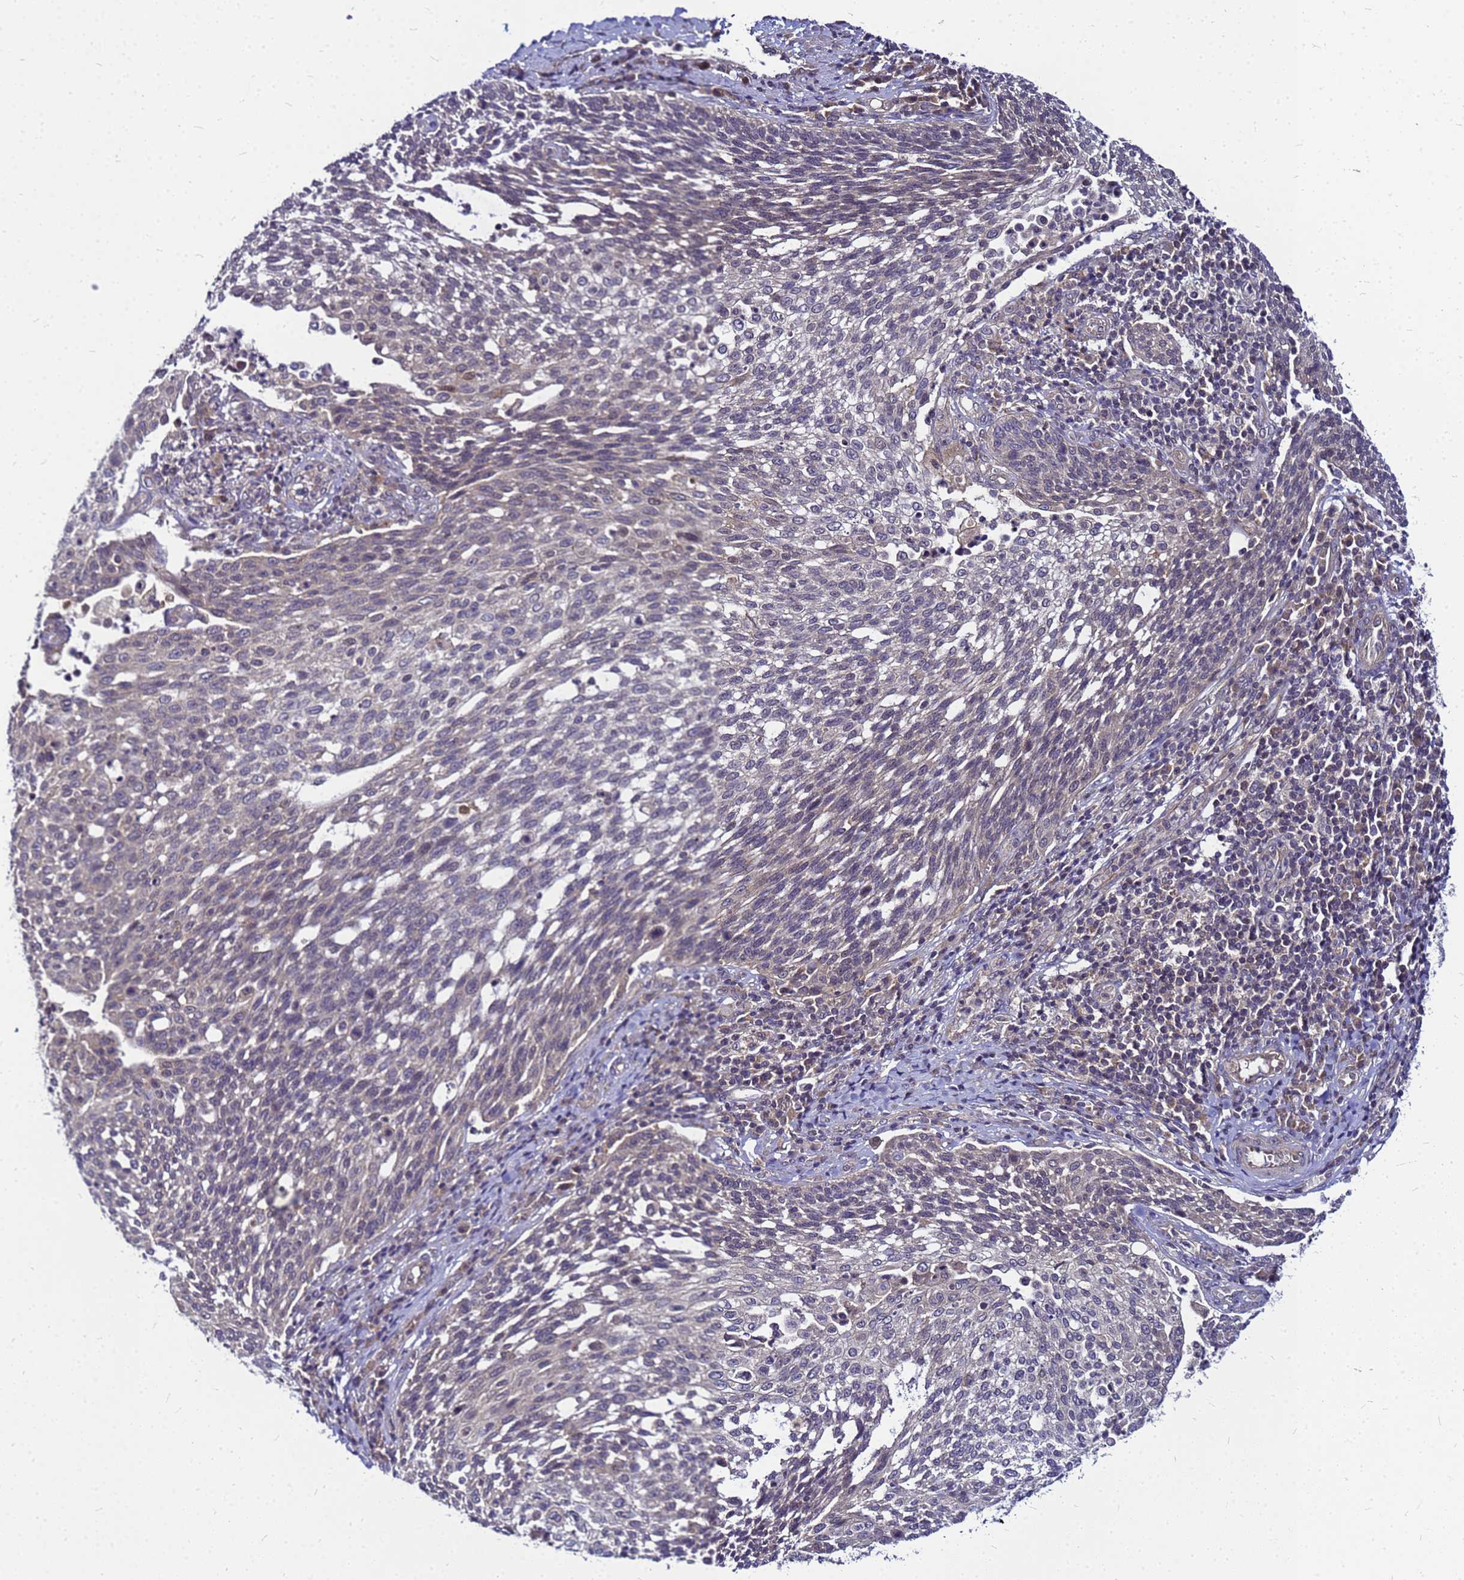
{"staining": {"intensity": "negative", "quantity": "none", "location": "none"}, "tissue": "cervical cancer", "cell_type": "Tumor cells", "image_type": "cancer", "snomed": [{"axis": "morphology", "description": "Squamous cell carcinoma, NOS"}, {"axis": "topography", "description": "Cervix"}], "caption": "The IHC photomicrograph has no significant expression in tumor cells of cervical squamous cell carcinoma tissue. (Stains: DAB immunohistochemistry (IHC) with hematoxylin counter stain, Microscopy: brightfield microscopy at high magnification).", "gene": "SAT1", "patient": {"sex": "female", "age": 34}}